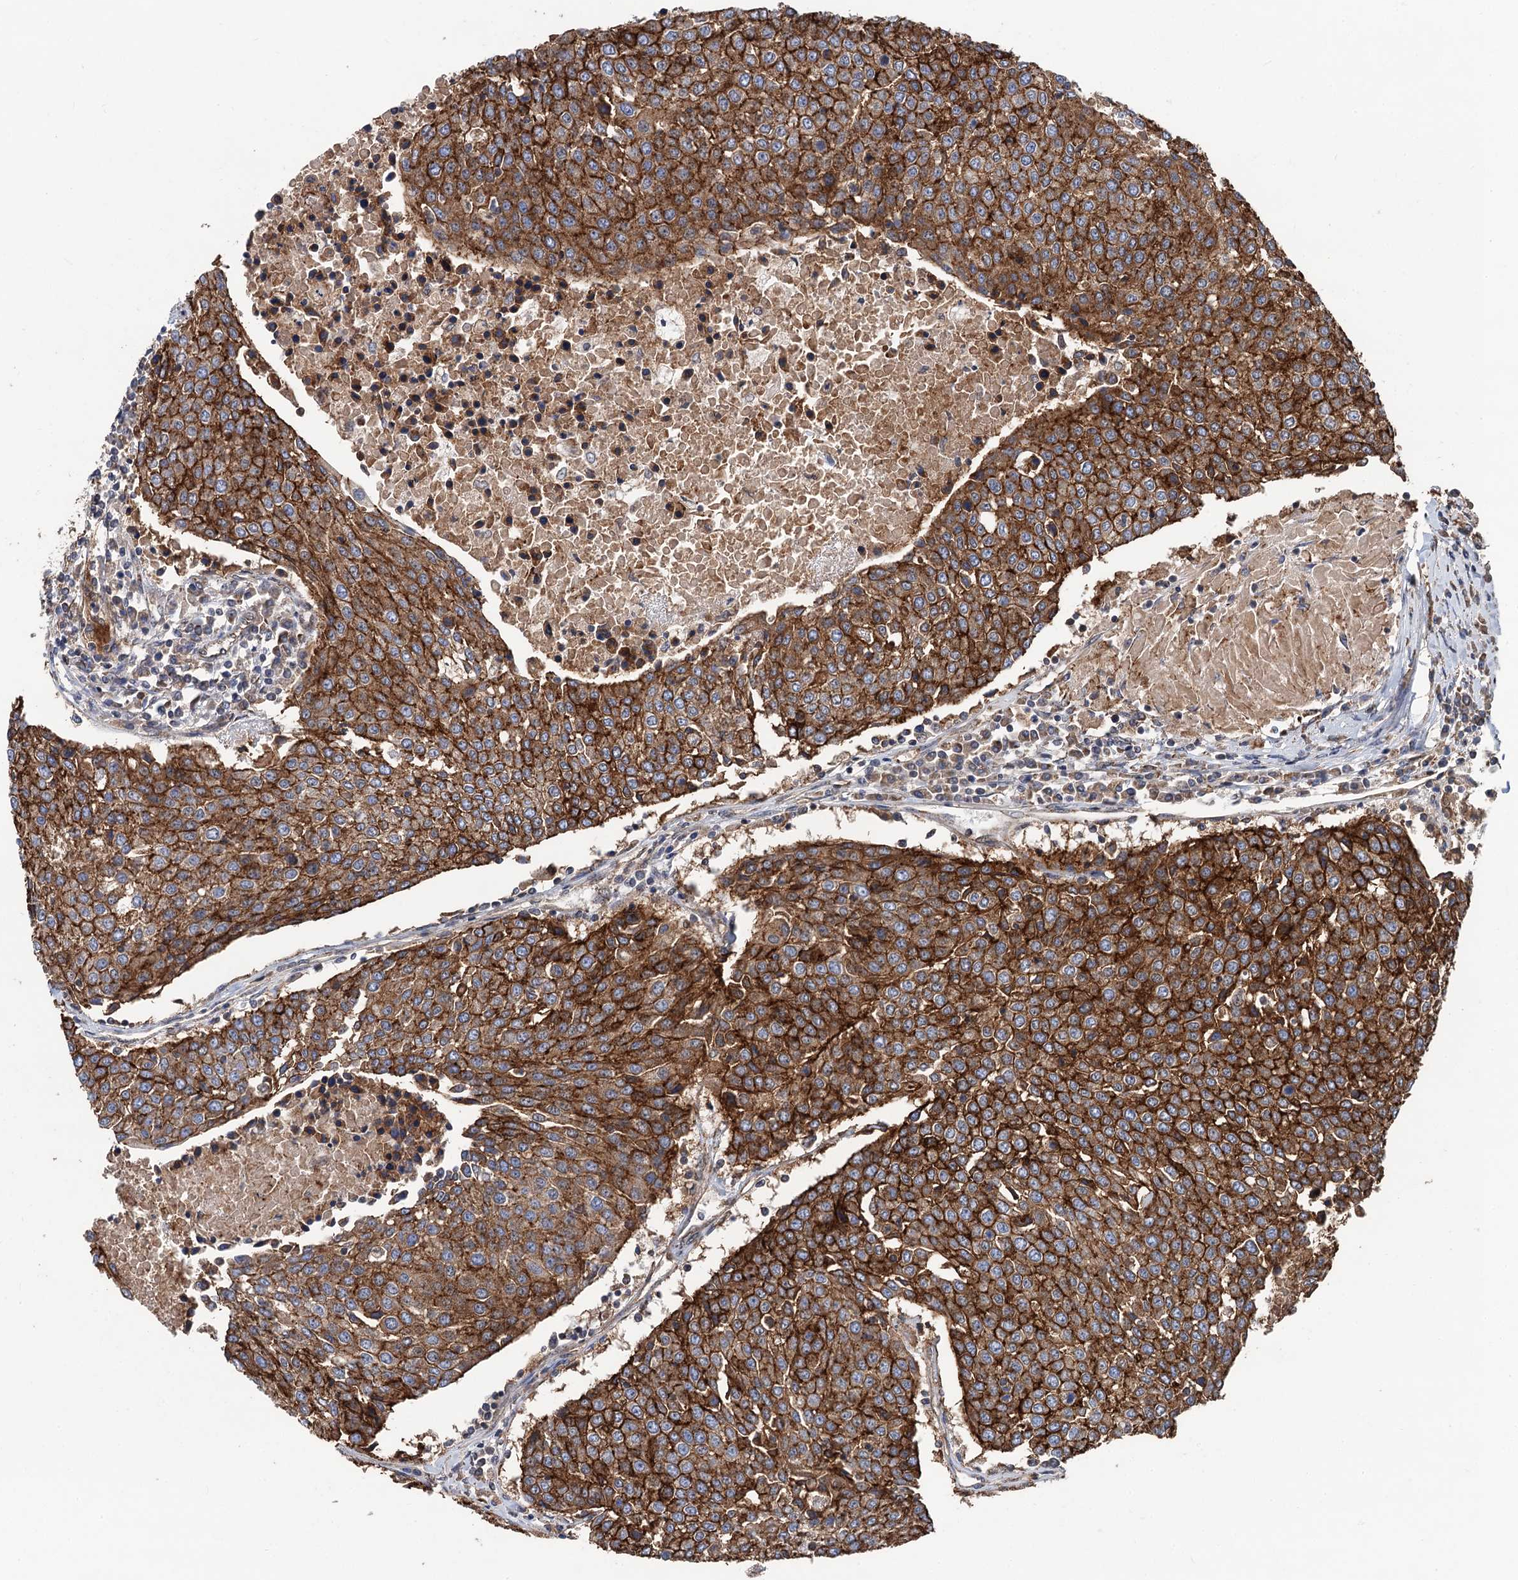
{"staining": {"intensity": "strong", "quantity": ">75%", "location": "cytoplasmic/membranous"}, "tissue": "urothelial cancer", "cell_type": "Tumor cells", "image_type": "cancer", "snomed": [{"axis": "morphology", "description": "Urothelial carcinoma, High grade"}, {"axis": "topography", "description": "Urinary bladder"}], "caption": "About >75% of tumor cells in urothelial carcinoma (high-grade) display strong cytoplasmic/membranous protein positivity as visualized by brown immunohistochemical staining.", "gene": "DGLUCY", "patient": {"sex": "female", "age": 85}}